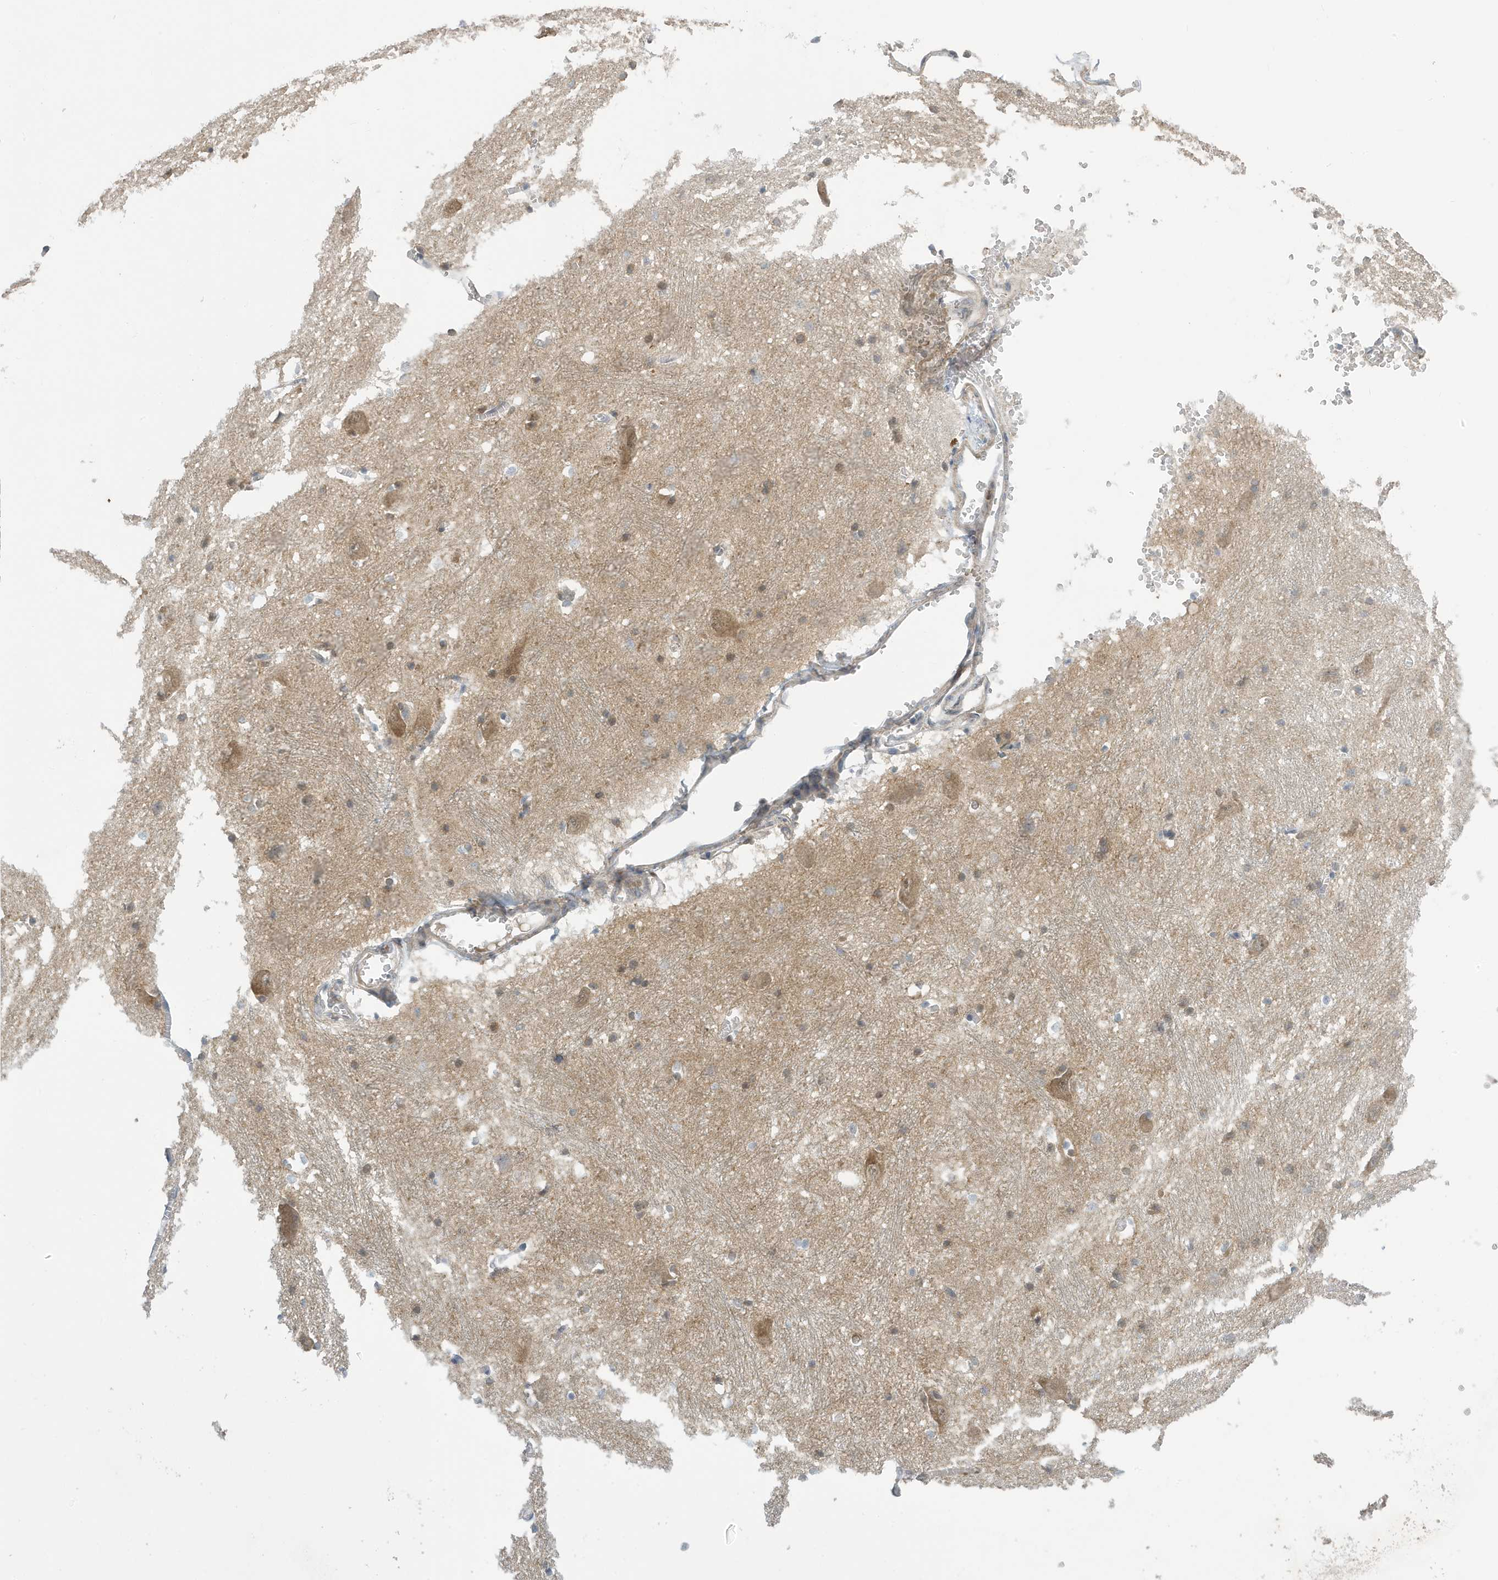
{"staining": {"intensity": "moderate", "quantity": "<25%", "location": "cytoplasmic/membranous"}, "tissue": "caudate", "cell_type": "Glial cells", "image_type": "normal", "snomed": [{"axis": "morphology", "description": "Normal tissue, NOS"}, {"axis": "topography", "description": "Lateral ventricle wall"}], "caption": "Approximately <25% of glial cells in benign human caudate demonstrate moderate cytoplasmic/membranous protein expression as visualized by brown immunohistochemical staining.", "gene": "NCOA7", "patient": {"sex": "male", "age": 37}}